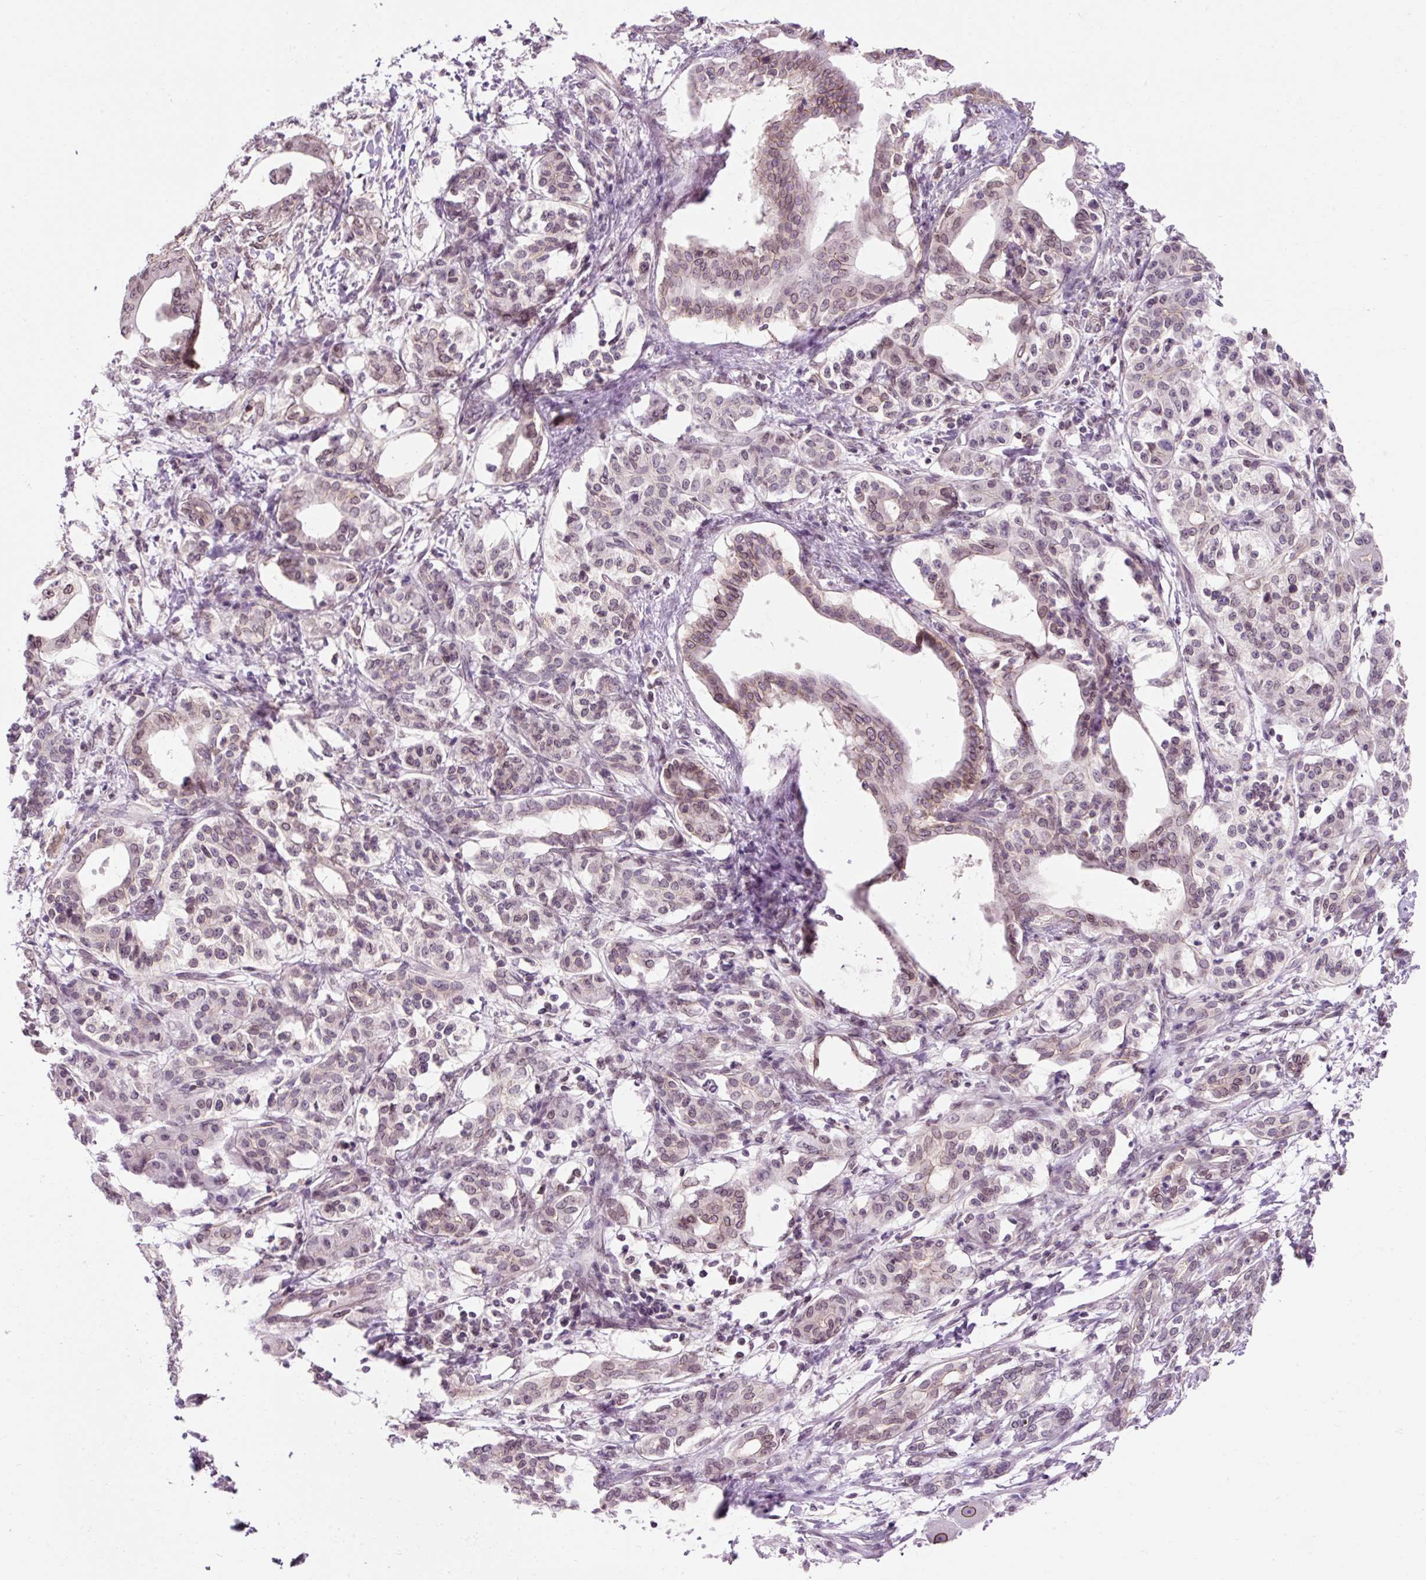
{"staining": {"intensity": "moderate", "quantity": "25%-75%", "location": "cytoplasmic/membranous,nuclear"}, "tissue": "pancreatic cancer", "cell_type": "Tumor cells", "image_type": "cancer", "snomed": [{"axis": "morphology", "description": "Adenocarcinoma, NOS"}, {"axis": "topography", "description": "Pancreas"}], "caption": "Moderate cytoplasmic/membranous and nuclear staining for a protein is present in approximately 25%-75% of tumor cells of pancreatic cancer (adenocarcinoma) using immunohistochemistry (IHC).", "gene": "ZNF610", "patient": {"sex": "male", "age": 58}}